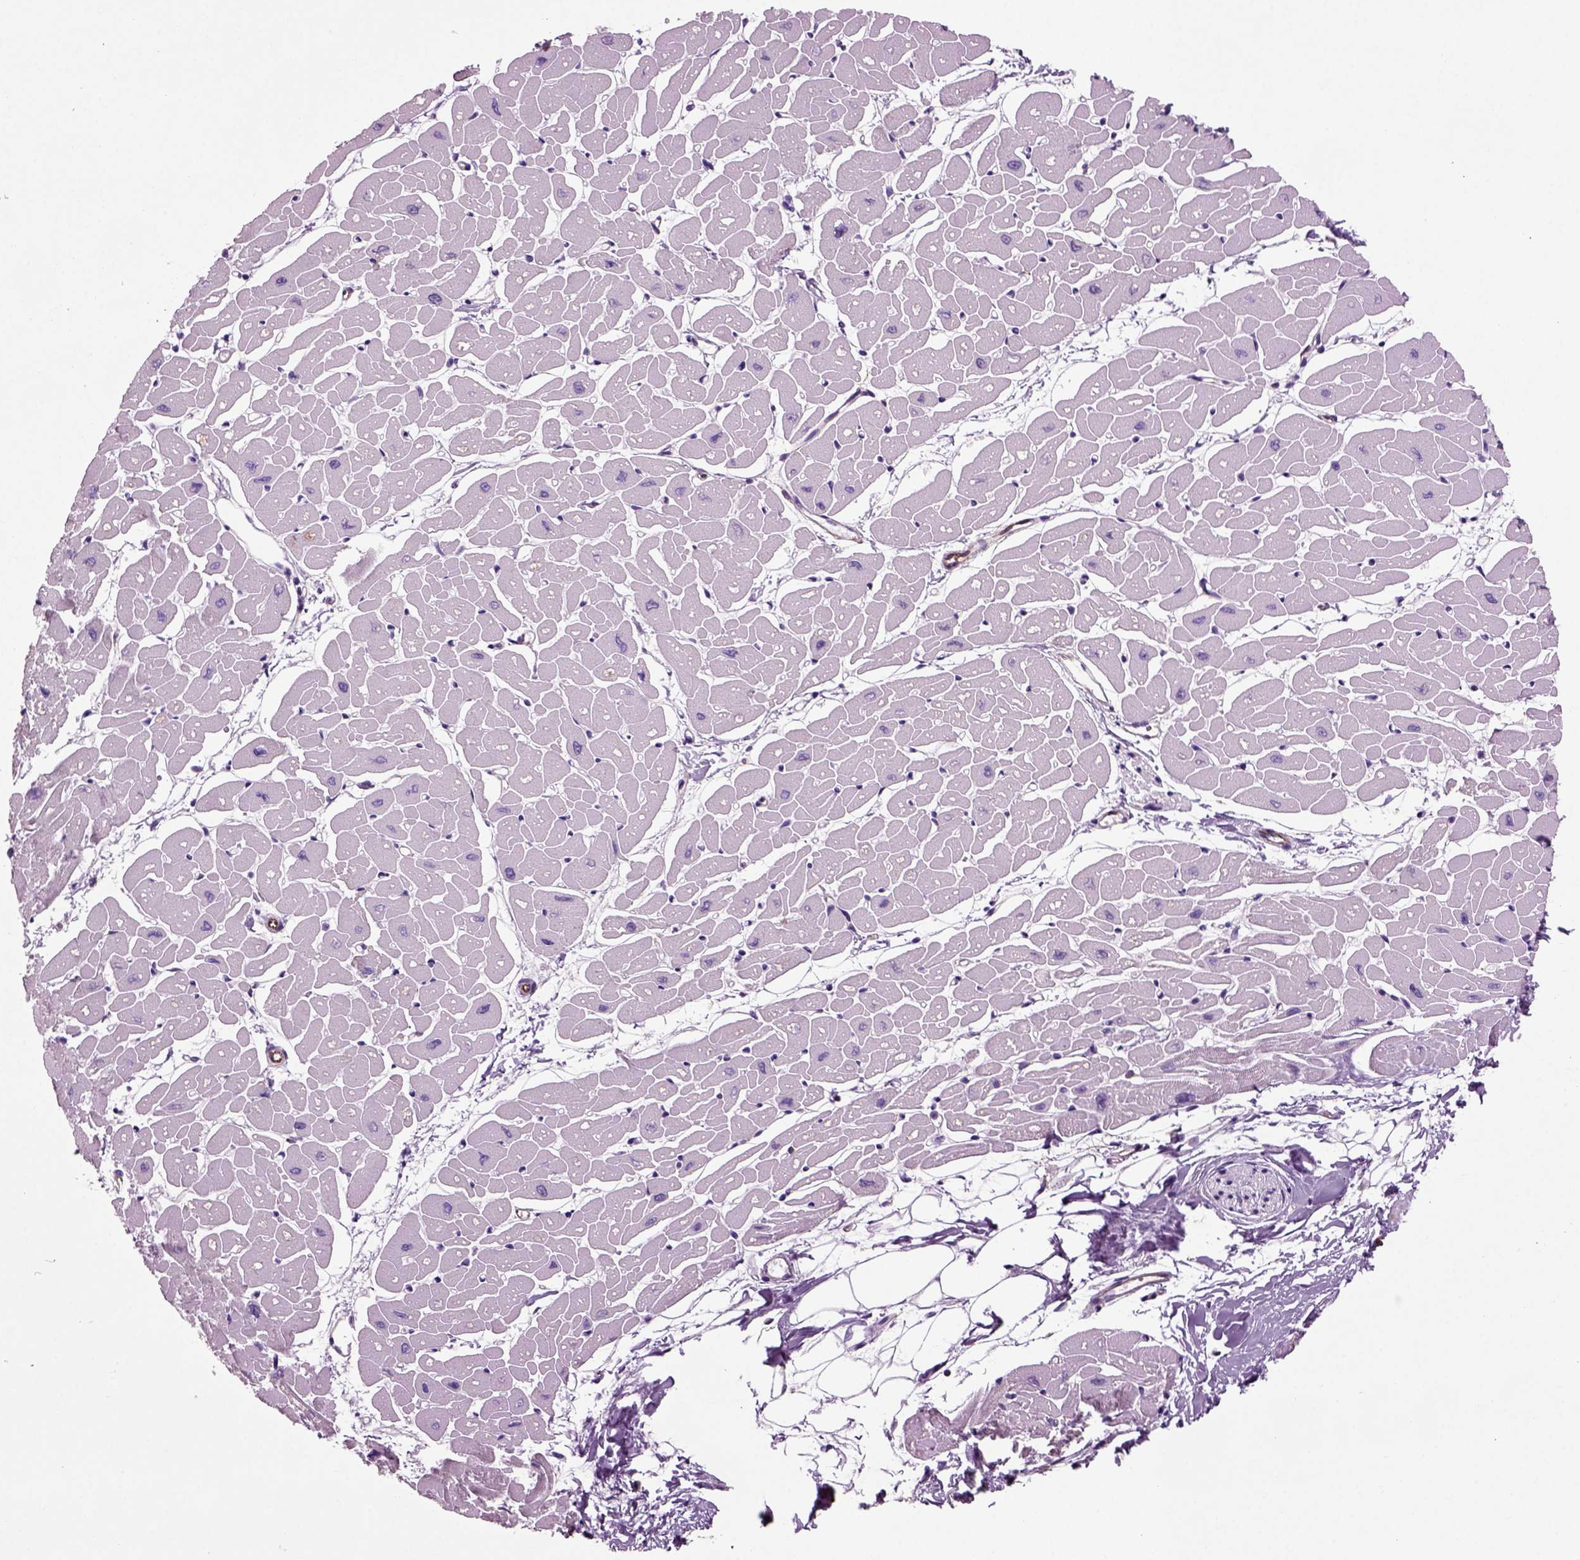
{"staining": {"intensity": "negative", "quantity": "none", "location": "none"}, "tissue": "heart muscle", "cell_type": "Cardiomyocytes", "image_type": "normal", "snomed": [{"axis": "morphology", "description": "Normal tissue, NOS"}, {"axis": "topography", "description": "Heart"}], "caption": "Immunohistochemistry (IHC) of normal human heart muscle shows no staining in cardiomyocytes. The staining was performed using DAB to visualize the protein expression in brown, while the nuclei were stained in blue with hematoxylin (Magnification: 20x).", "gene": "ACER3", "patient": {"sex": "male", "age": 57}}